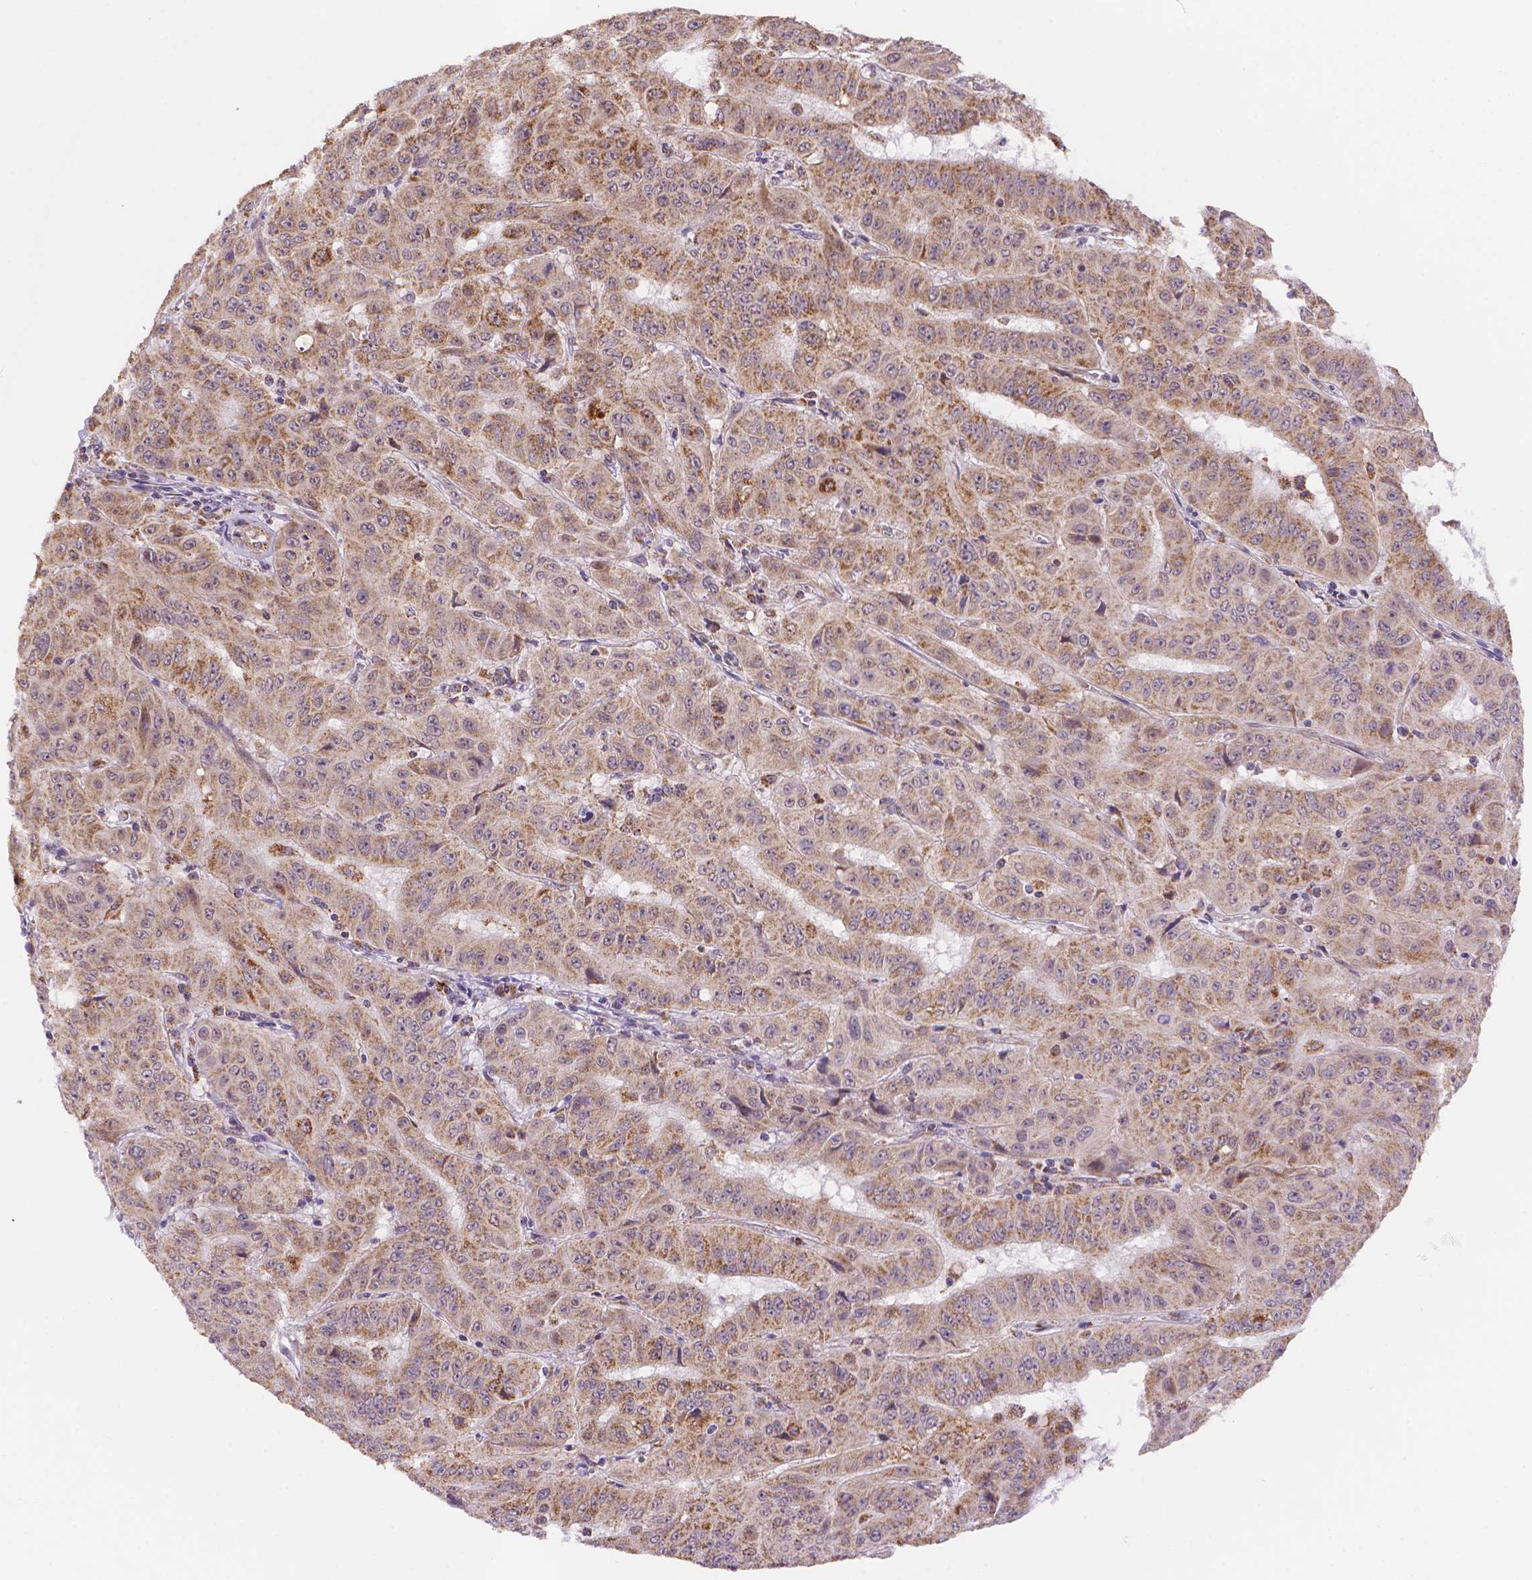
{"staining": {"intensity": "strong", "quantity": "25%-75%", "location": "cytoplasmic/membranous"}, "tissue": "pancreatic cancer", "cell_type": "Tumor cells", "image_type": "cancer", "snomed": [{"axis": "morphology", "description": "Adenocarcinoma, NOS"}, {"axis": "topography", "description": "Pancreas"}], "caption": "A brown stain shows strong cytoplasmic/membranous staining of a protein in human pancreatic adenocarcinoma tumor cells. (DAB (3,3'-diaminobenzidine) IHC with brightfield microscopy, high magnification).", "gene": "CYYR1", "patient": {"sex": "male", "age": 63}}